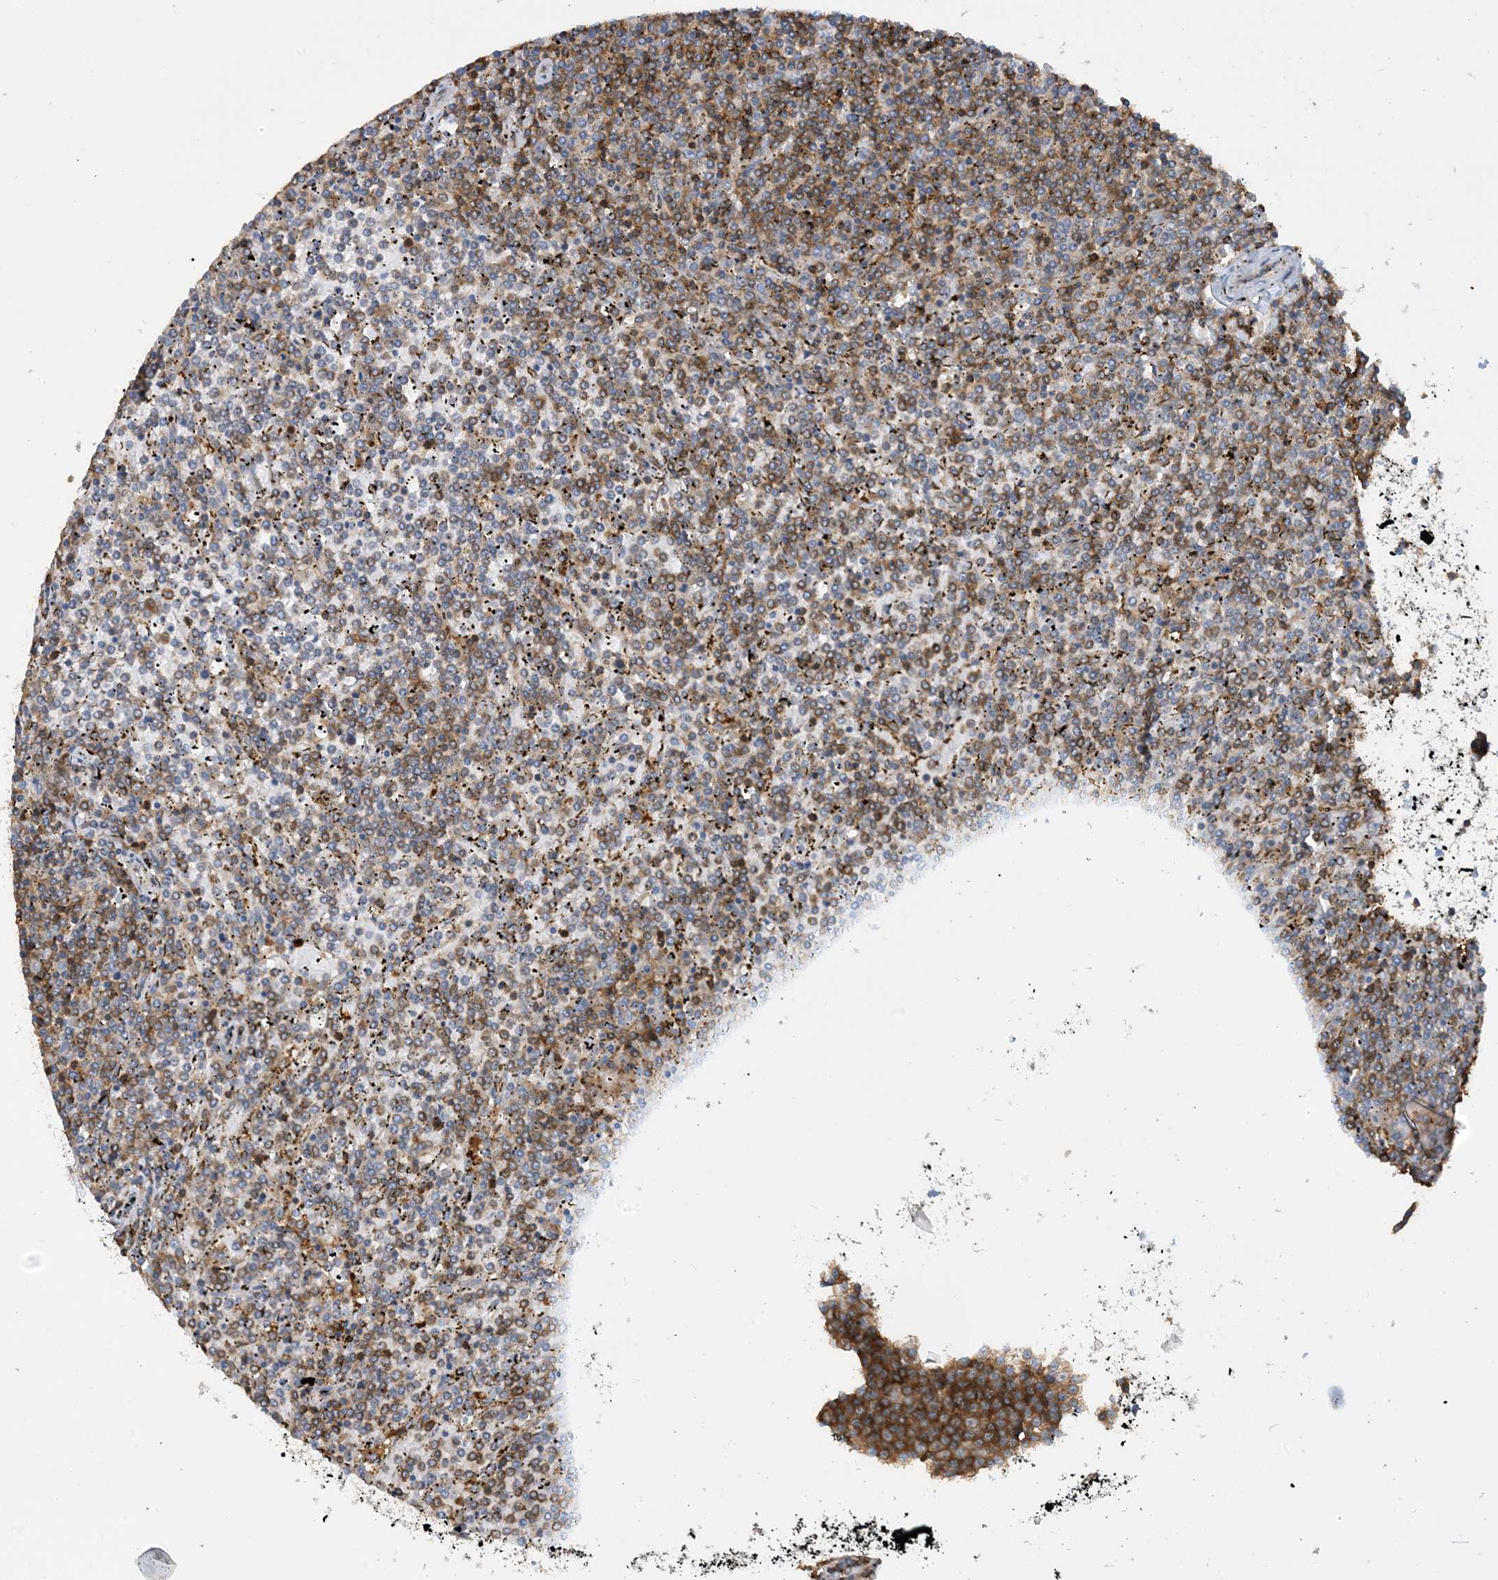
{"staining": {"intensity": "negative", "quantity": "none", "location": "none"}, "tissue": "lymphoma", "cell_type": "Tumor cells", "image_type": "cancer", "snomed": [{"axis": "morphology", "description": "Malignant lymphoma, non-Hodgkin's type, Low grade"}, {"axis": "topography", "description": "Spleen"}], "caption": "This photomicrograph is of malignant lymphoma, non-Hodgkin's type (low-grade) stained with immunohistochemistry to label a protein in brown with the nuclei are counter-stained blue. There is no staining in tumor cells.", "gene": "SFMBT2", "patient": {"sex": "female", "age": 19}}